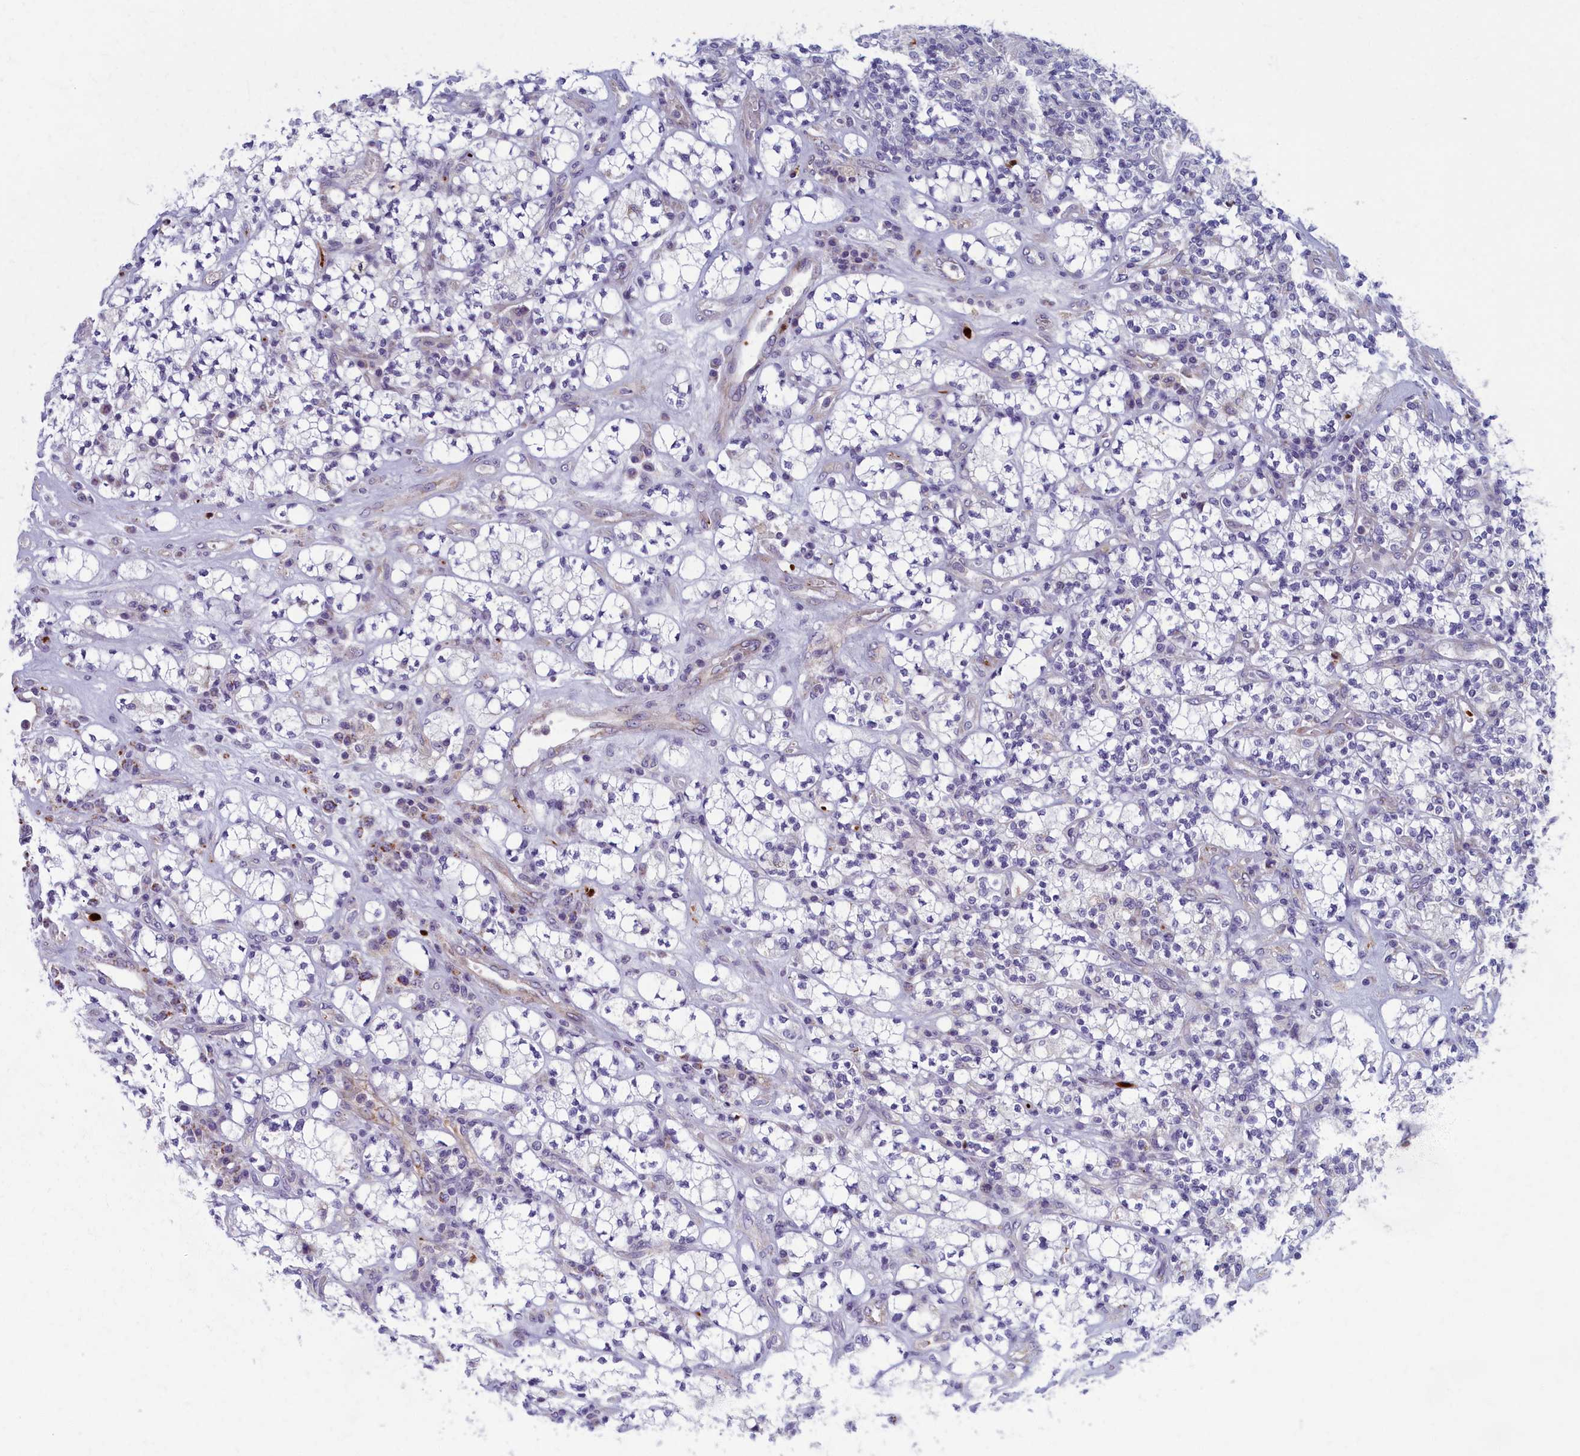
{"staining": {"intensity": "negative", "quantity": "none", "location": "none"}, "tissue": "renal cancer", "cell_type": "Tumor cells", "image_type": "cancer", "snomed": [{"axis": "morphology", "description": "Adenocarcinoma, NOS"}, {"axis": "topography", "description": "Kidney"}], "caption": "Tumor cells are negative for protein expression in human renal cancer (adenocarcinoma).", "gene": "MRPS25", "patient": {"sex": "male", "age": 77}}